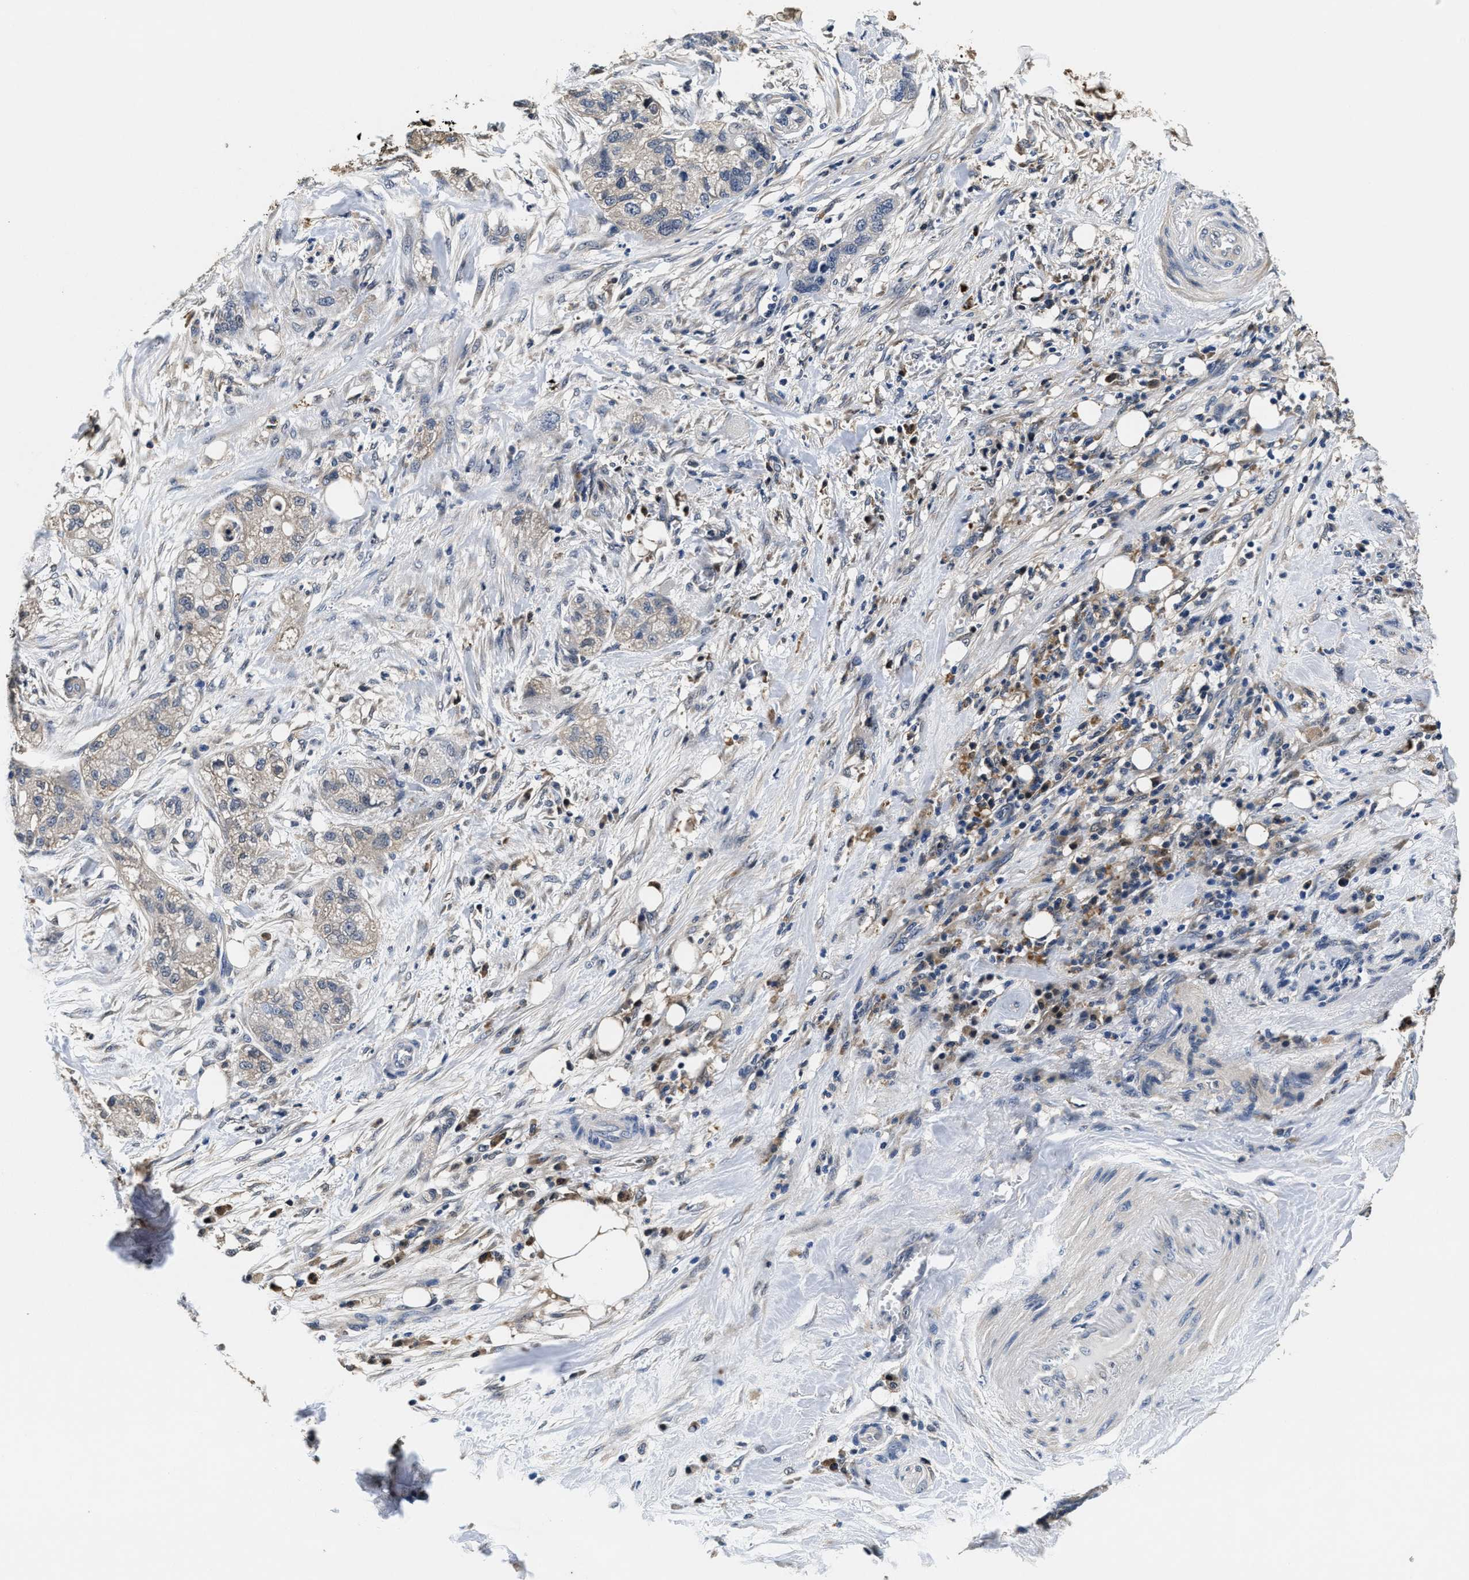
{"staining": {"intensity": "negative", "quantity": "none", "location": "none"}, "tissue": "pancreatic cancer", "cell_type": "Tumor cells", "image_type": "cancer", "snomed": [{"axis": "morphology", "description": "Adenocarcinoma, NOS"}, {"axis": "topography", "description": "Pancreas"}], "caption": "A high-resolution photomicrograph shows immunohistochemistry staining of pancreatic adenocarcinoma, which demonstrates no significant expression in tumor cells. (Brightfield microscopy of DAB (3,3'-diaminobenzidine) immunohistochemistry at high magnification).", "gene": "PHPT1", "patient": {"sex": "female", "age": 78}}